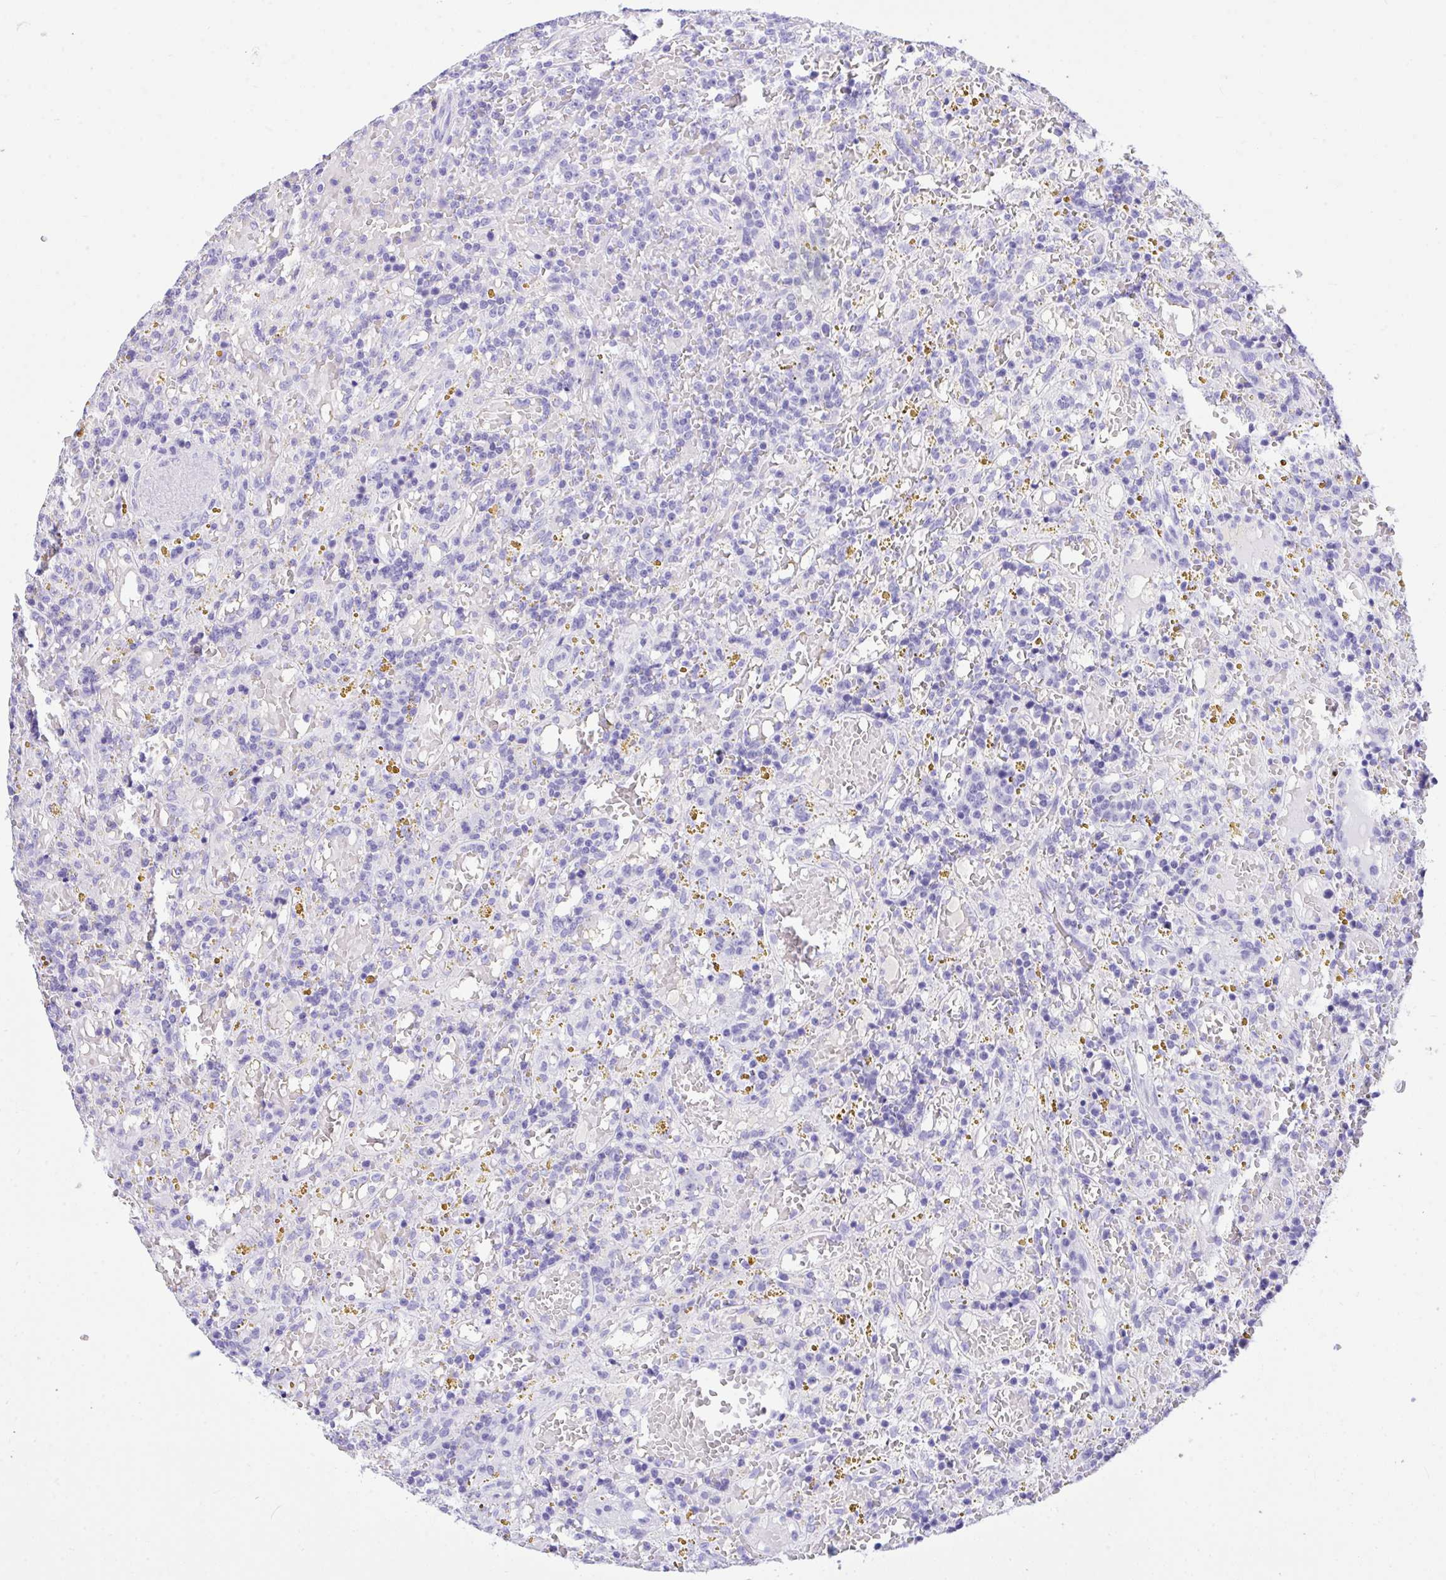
{"staining": {"intensity": "negative", "quantity": "none", "location": "none"}, "tissue": "lymphoma", "cell_type": "Tumor cells", "image_type": "cancer", "snomed": [{"axis": "morphology", "description": "Malignant lymphoma, non-Hodgkin's type, Low grade"}, {"axis": "topography", "description": "Spleen"}], "caption": "DAB immunohistochemical staining of malignant lymphoma, non-Hodgkin's type (low-grade) shows no significant staining in tumor cells.", "gene": "TLN2", "patient": {"sex": "female", "age": 65}}